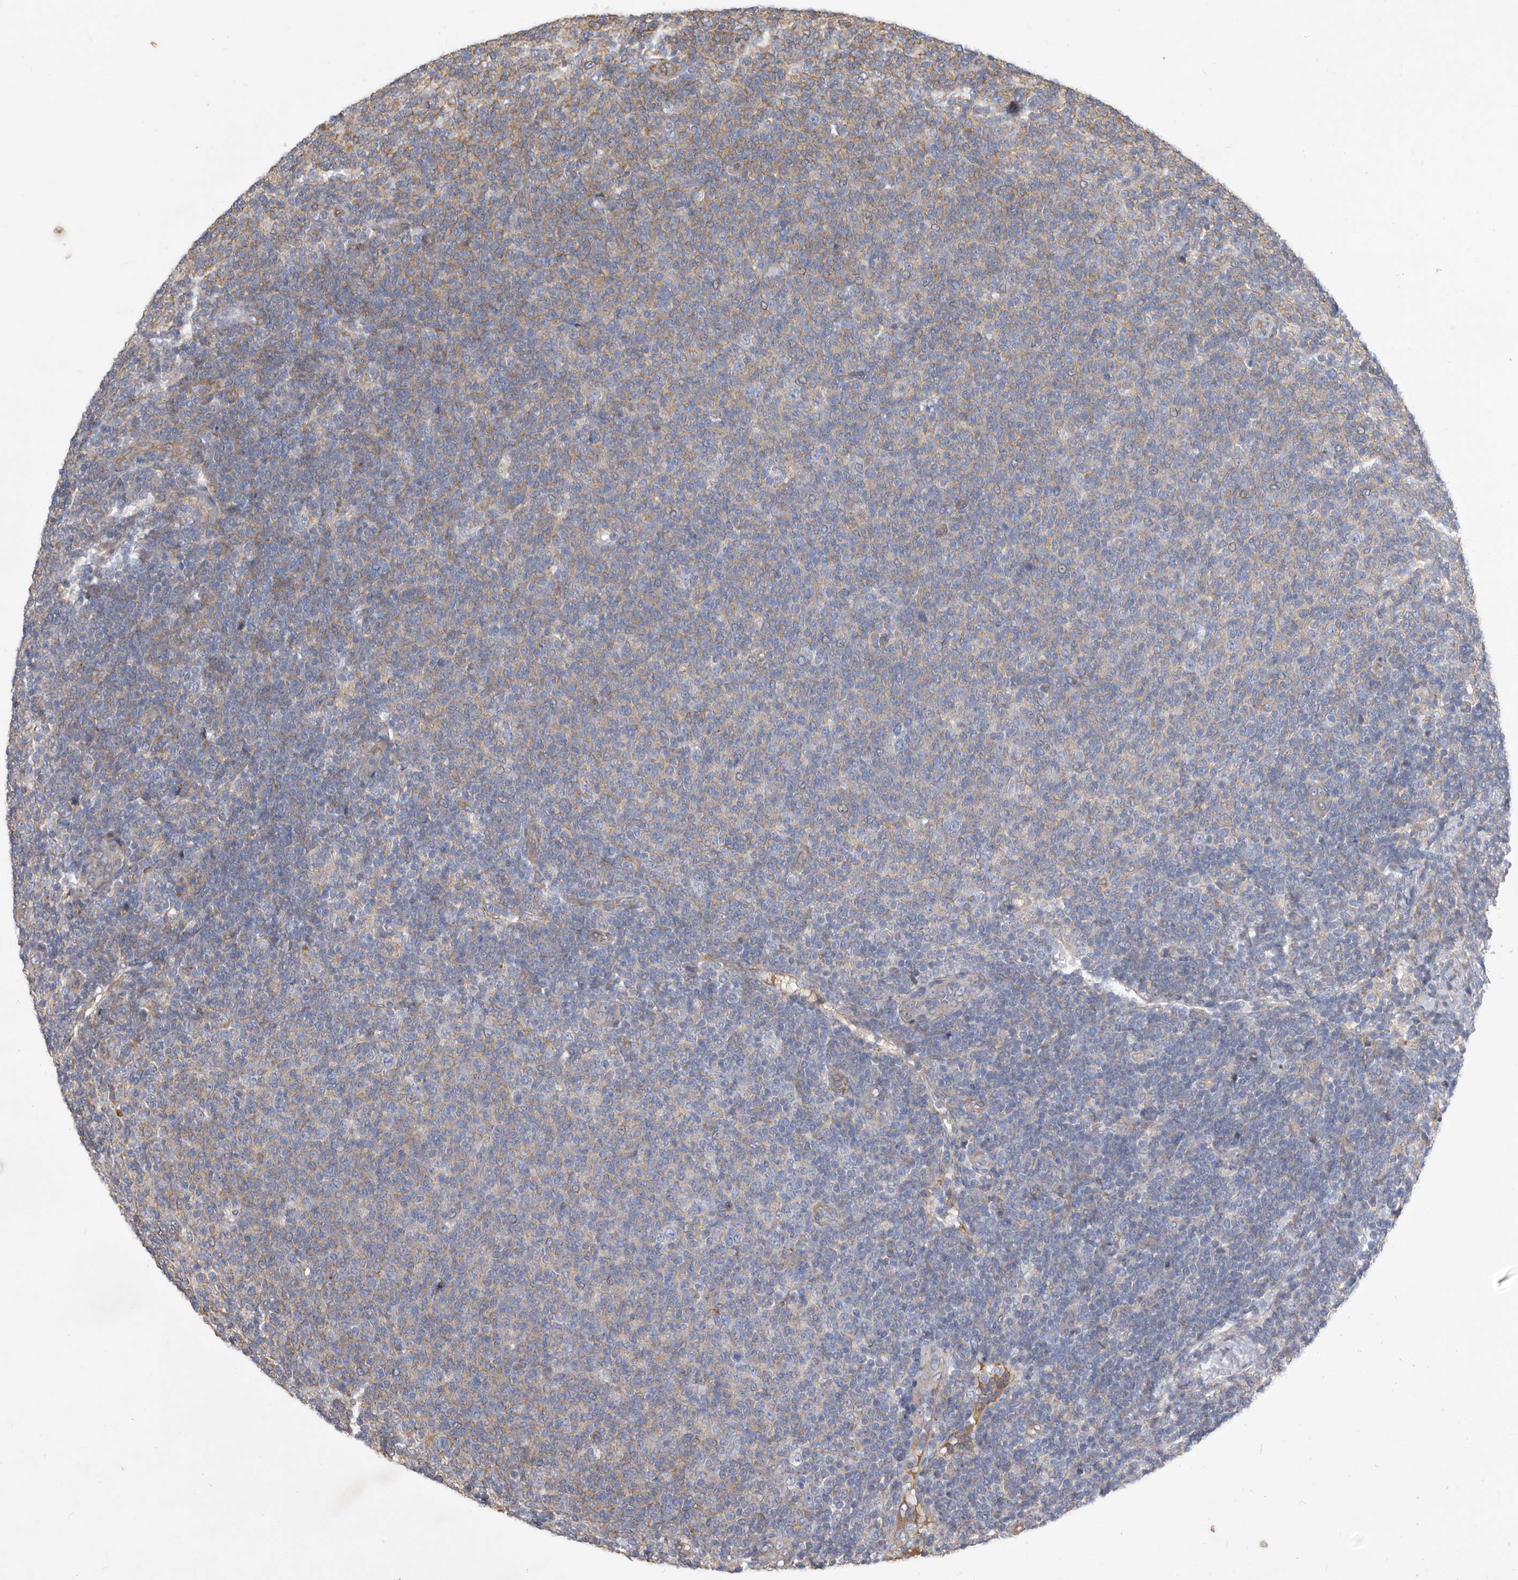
{"staining": {"intensity": "weak", "quantity": "<25%", "location": "cytoplasmic/membranous"}, "tissue": "lymphoma", "cell_type": "Tumor cells", "image_type": "cancer", "snomed": [{"axis": "morphology", "description": "Malignant lymphoma, non-Hodgkin's type, Low grade"}, {"axis": "topography", "description": "Lymph node"}], "caption": "This is an immunohistochemistry (IHC) image of human lymphoma. There is no staining in tumor cells.", "gene": "ATP13A3", "patient": {"sex": "male", "age": 66}}